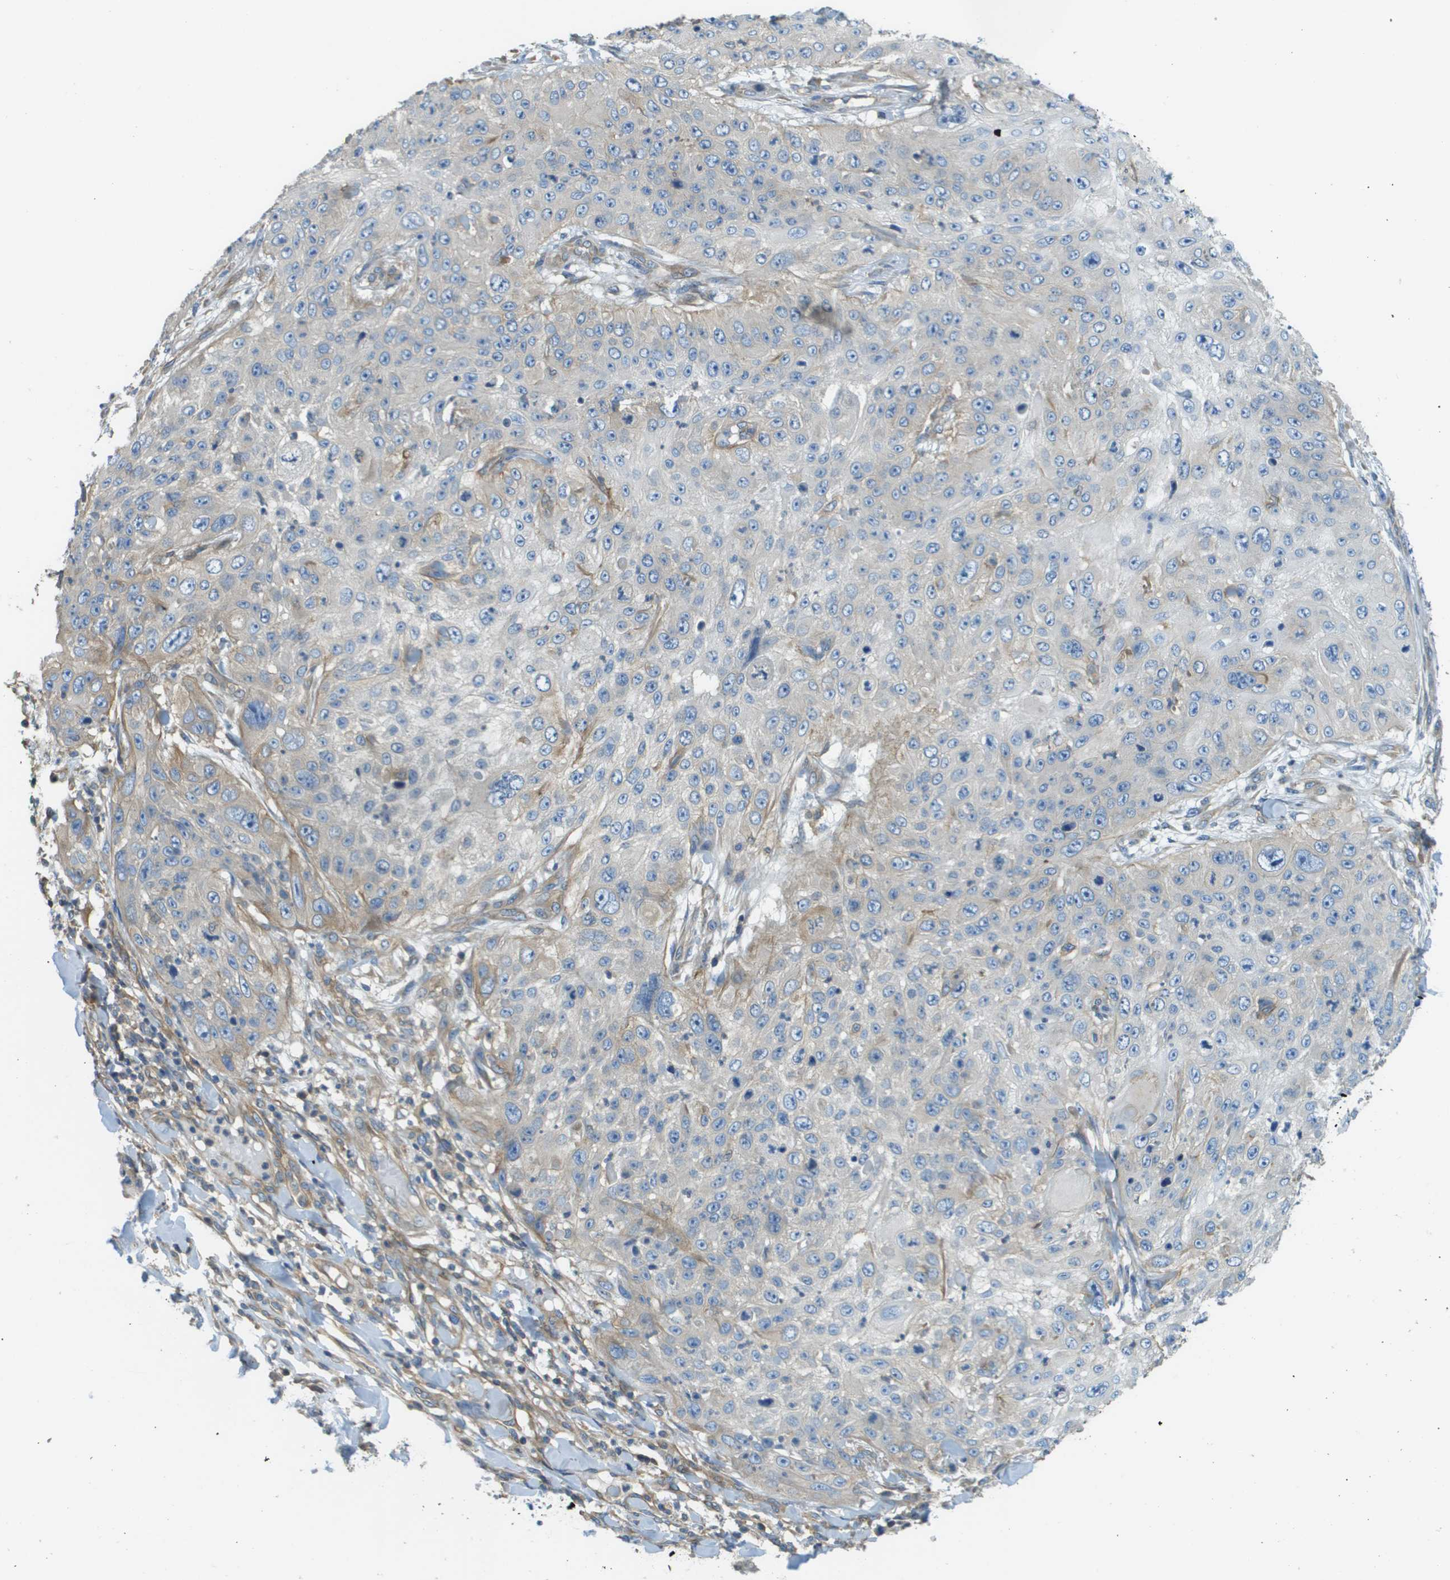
{"staining": {"intensity": "negative", "quantity": "none", "location": "none"}, "tissue": "skin cancer", "cell_type": "Tumor cells", "image_type": "cancer", "snomed": [{"axis": "morphology", "description": "Squamous cell carcinoma, NOS"}, {"axis": "topography", "description": "Skin"}], "caption": "Human squamous cell carcinoma (skin) stained for a protein using immunohistochemistry (IHC) displays no positivity in tumor cells.", "gene": "DNAJB11", "patient": {"sex": "female", "age": 80}}